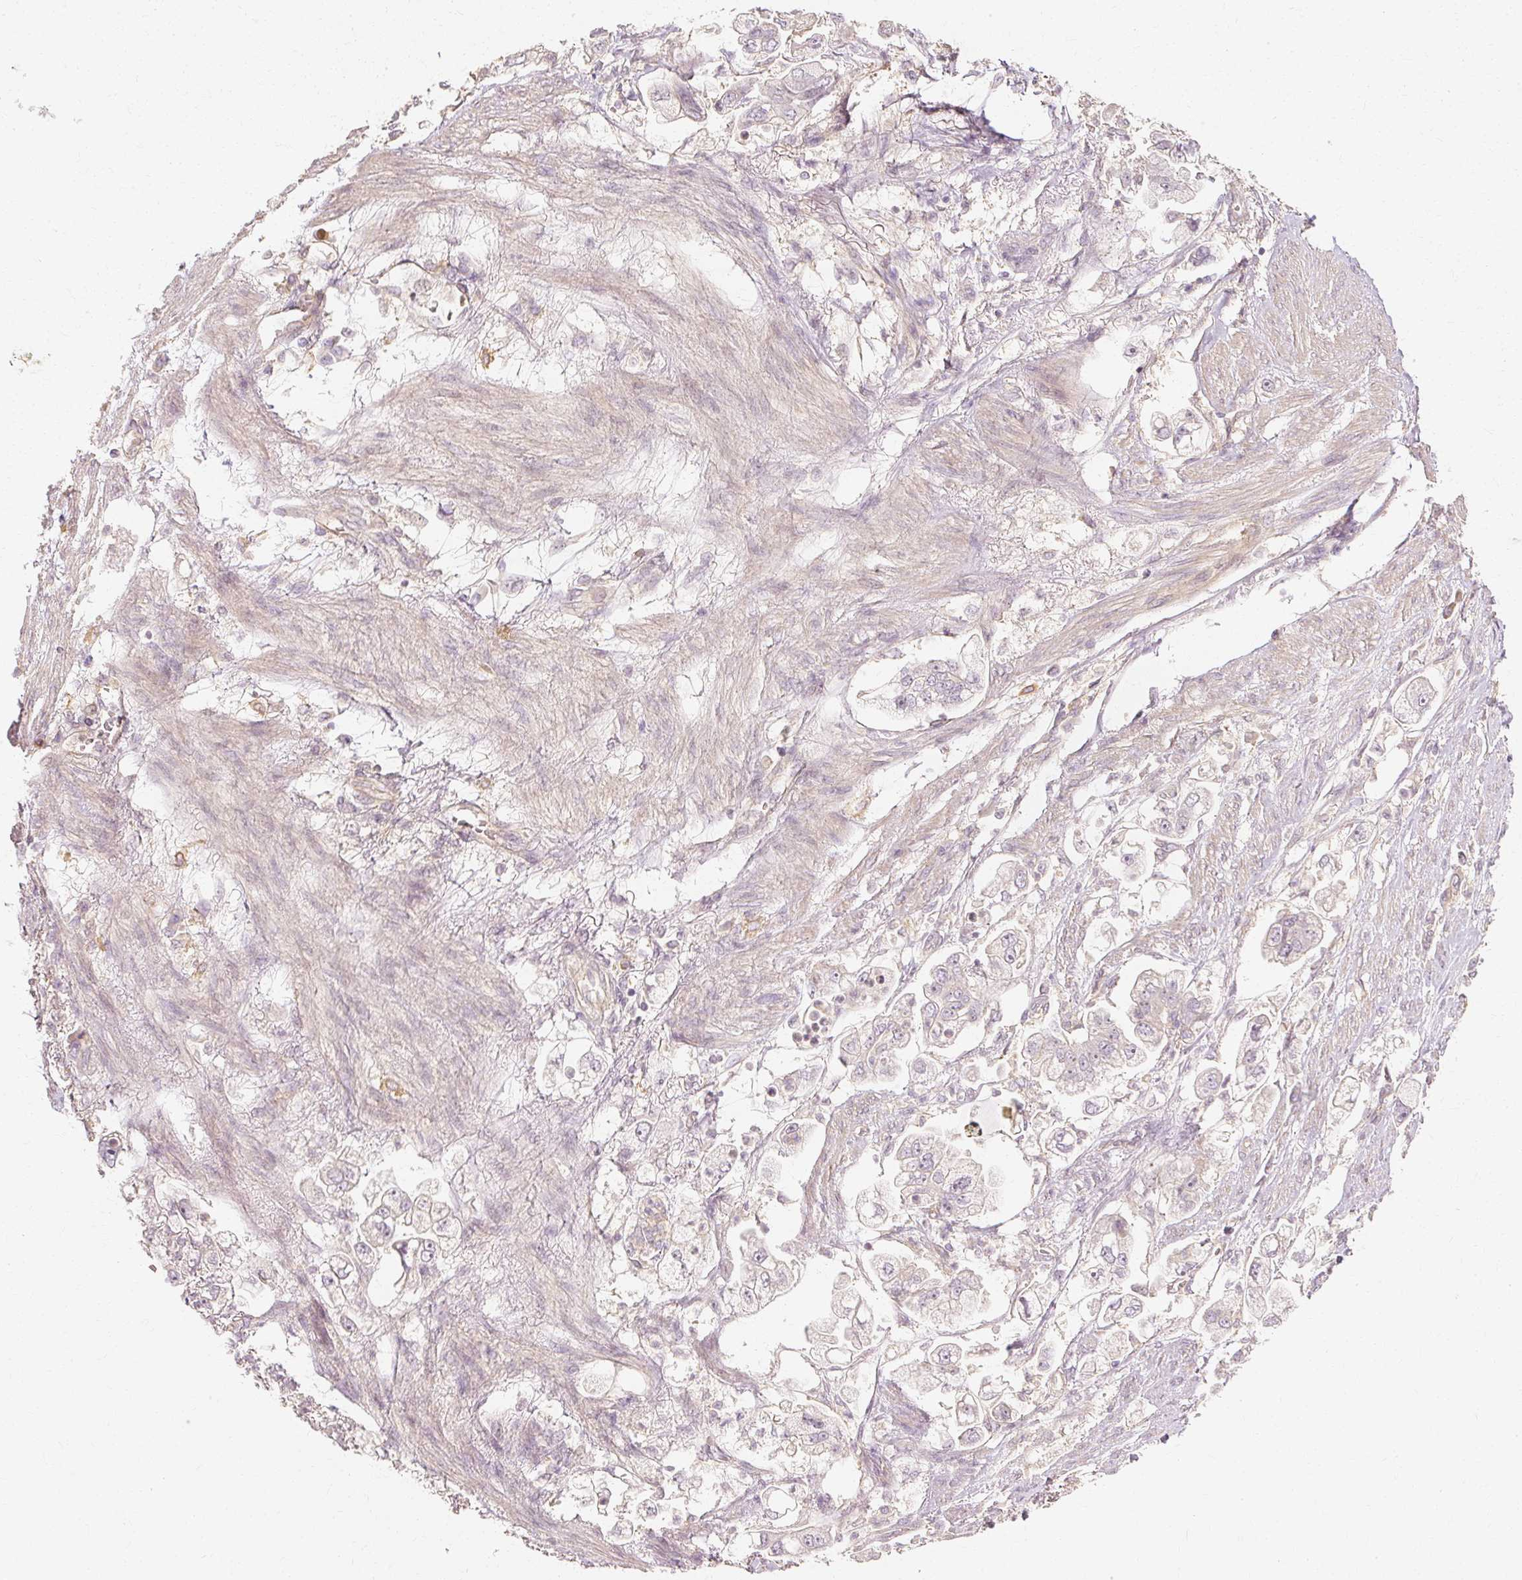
{"staining": {"intensity": "weak", "quantity": "<25%", "location": "cytoplasmic/membranous"}, "tissue": "stomach cancer", "cell_type": "Tumor cells", "image_type": "cancer", "snomed": [{"axis": "morphology", "description": "Adenocarcinoma, NOS"}, {"axis": "topography", "description": "Stomach"}], "caption": "A micrograph of human stomach cancer (adenocarcinoma) is negative for staining in tumor cells. (DAB IHC visualized using brightfield microscopy, high magnification).", "gene": "GNAQ", "patient": {"sex": "male", "age": 62}}